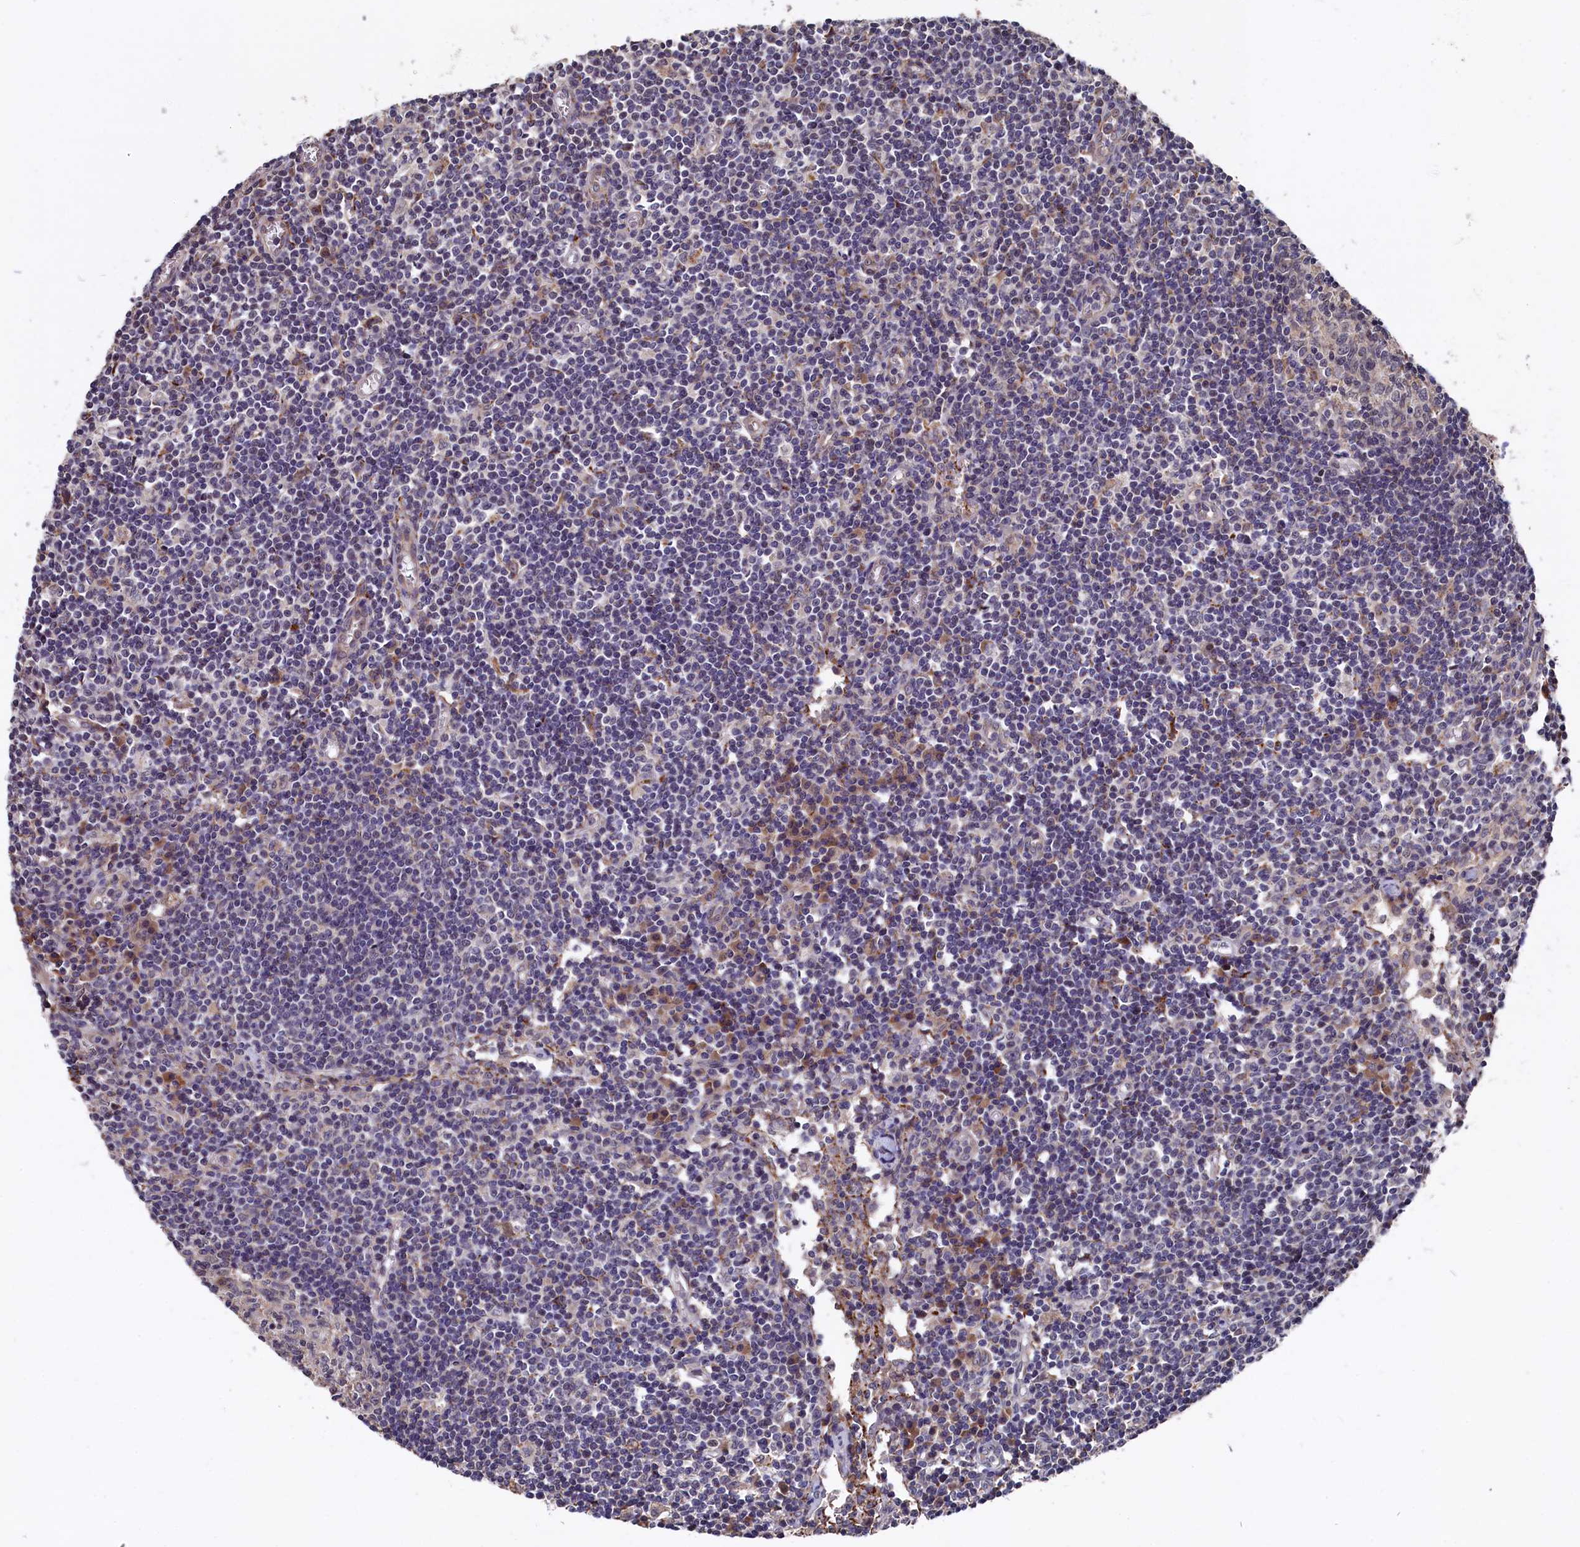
{"staining": {"intensity": "negative", "quantity": "none", "location": "none"}, "tissue": "lymph node", "cell_type": "Germinal center cells", "image_type": "normal", "snomed": [{"axis": "morphology", "description": "Normal tissue, NOS"}, {"axis": "topography", "description": "Lymph node"}], "caption": "The immunohistochemistry (IHC) histopathology image has no significant expression in germinal center cells of lymph node. Brightfield microscopy of immunohistochemistry (IHC) stained with DAB (3,3'-diaminobenzidine) (brown) and hematoxylin (blue), captured at high magnification.", "gene": "SLC12A4", "patient": {"sex": "female", "age": 55}}